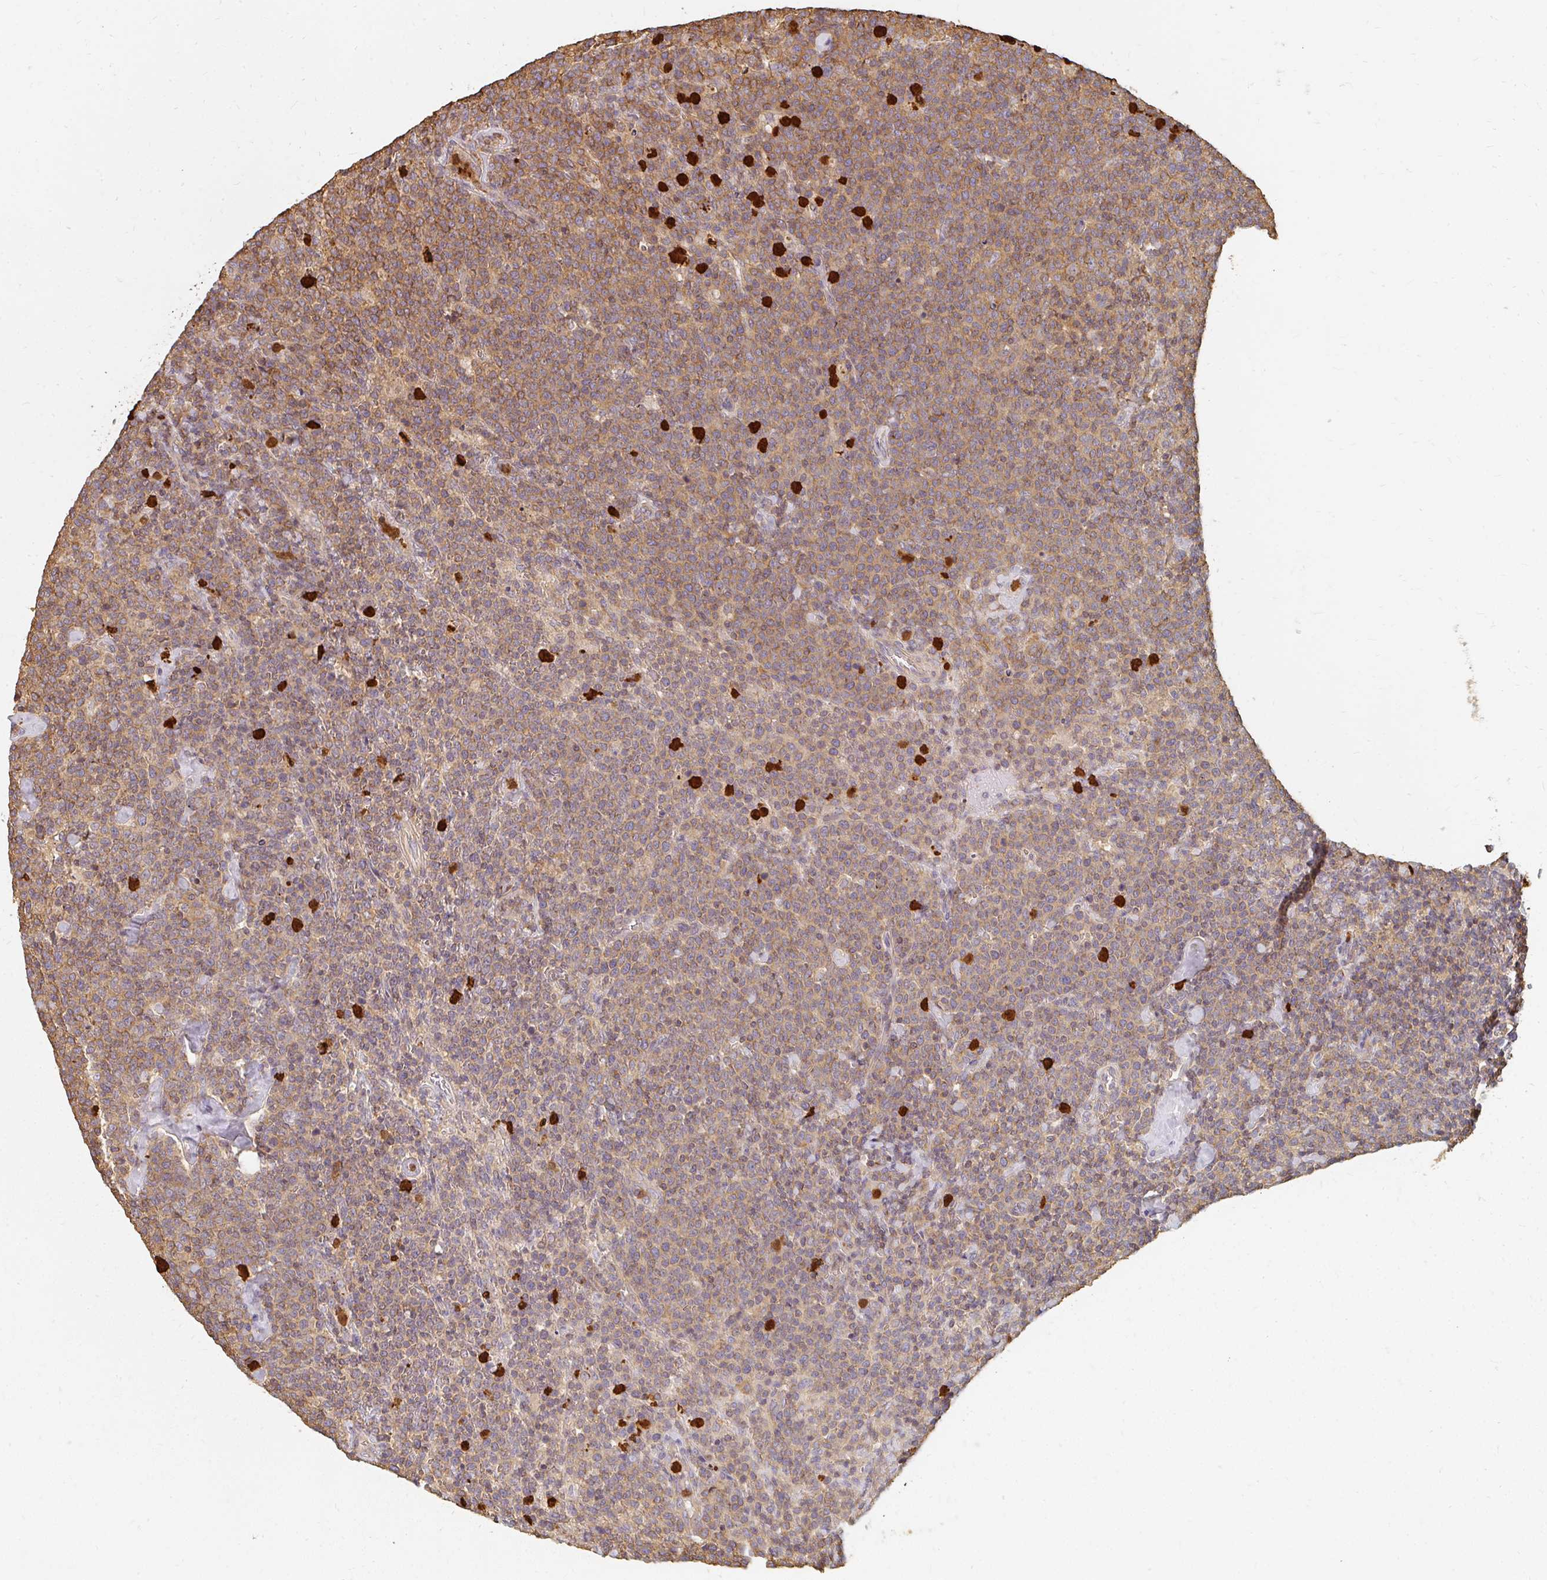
{"staining": {"intensity": "moderate", "quantity": ">75%", "location": "cytoplasmic/membranous"}, "tissue": "lymphoma", "cell_type": "Tumor cells", "image_type": "cancer", "snomed": [{"axis": "morphology", "description": "Malignant lymphoma, non-Hodgkin's type, High grade"}, {"axis": "topography", "description": "Lymph node"}], "caption": "IHC of human malignant lymphoma, non-Hodgkin's type (high-grade) exhibits medium levels of moderate cytoplasmic/membranous expression in about >75% of tumor cells.", "gene": "CNTRL", "patient": {"sex": "male", "age": 61}}